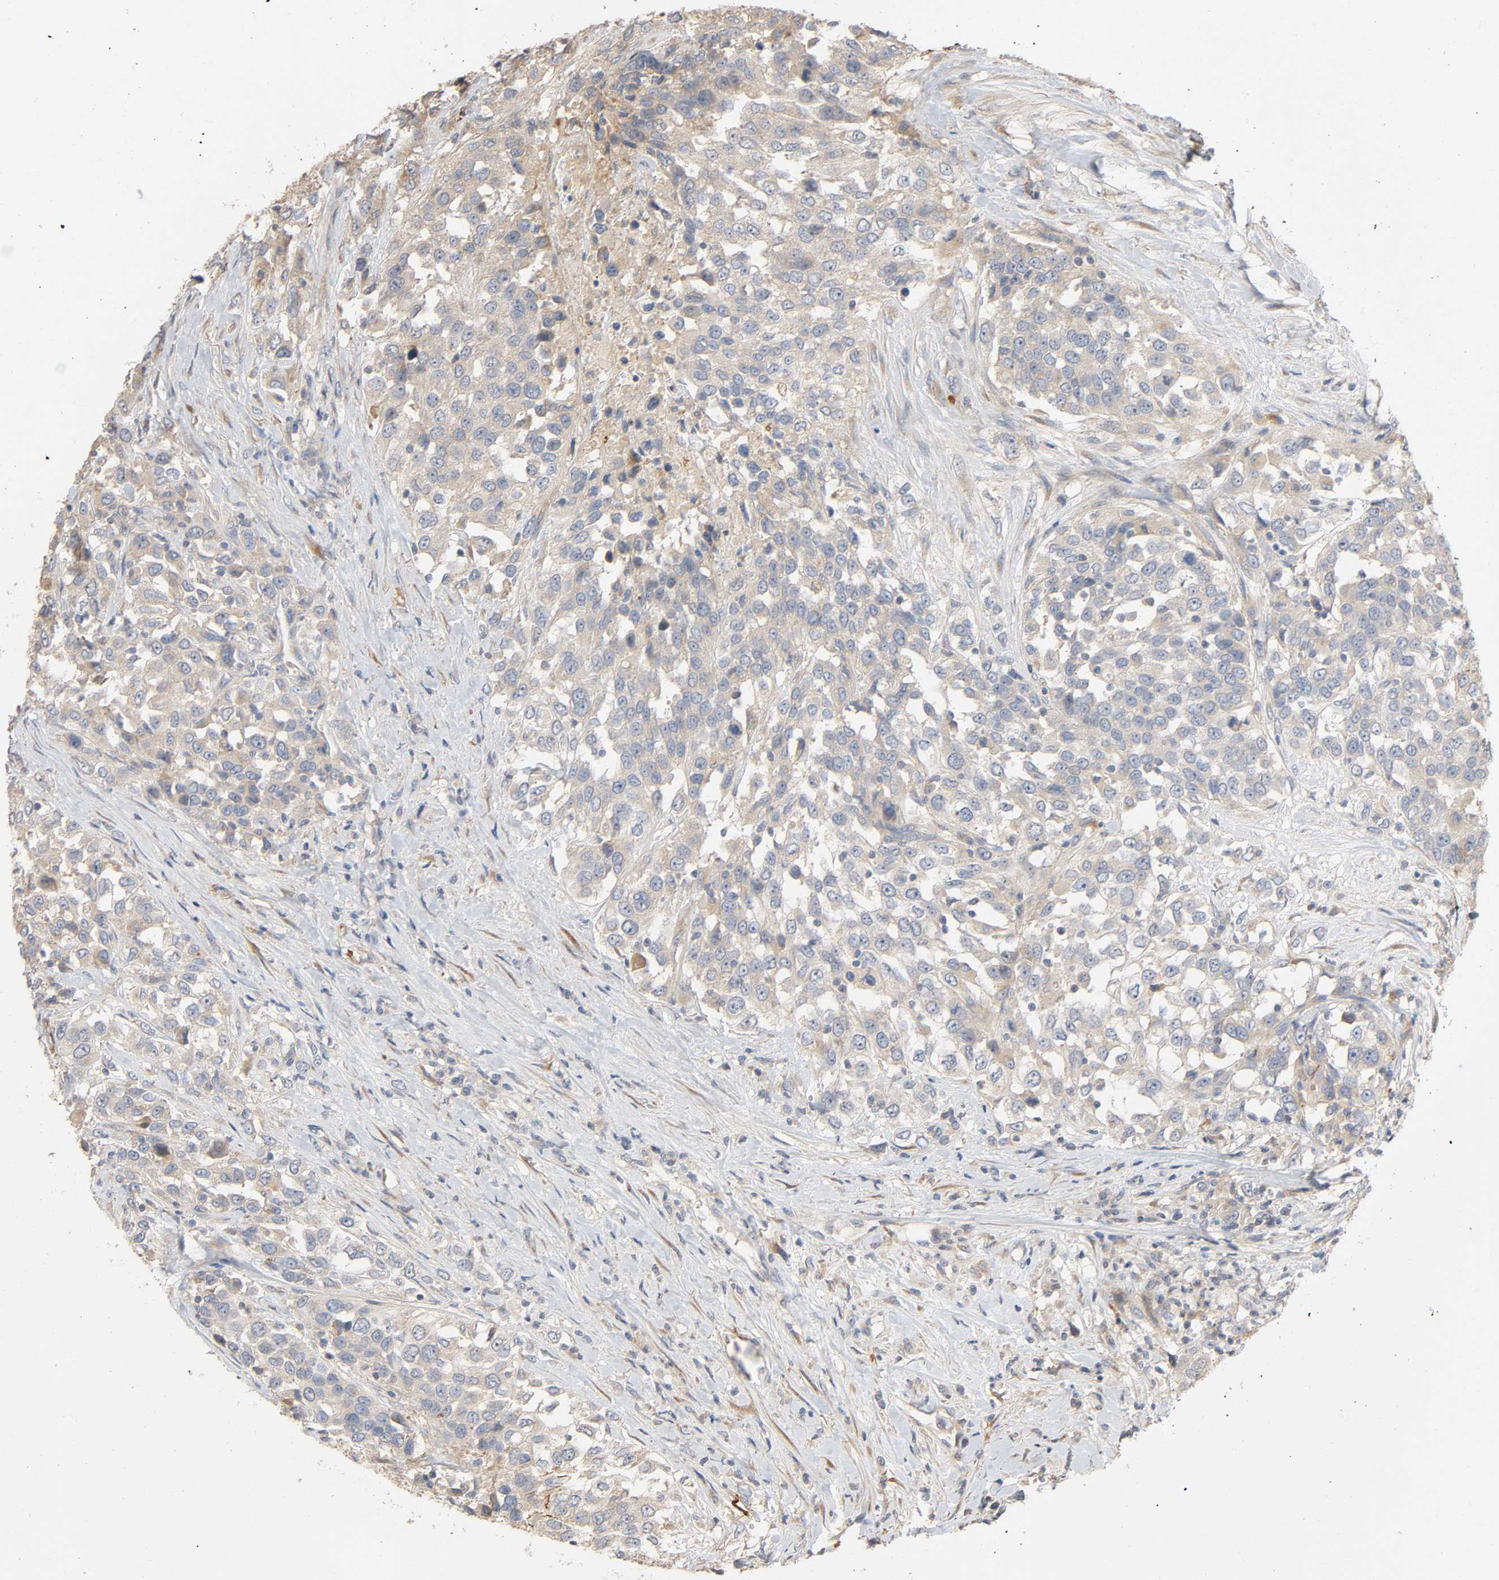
{"staining": {"intensity": "weak", "quantity": "<25%", "location": "cytoplasmic/membranous"}, "tissue": "urothelial cancer", "cell_type": "Tumor cells", "image_type": "cancer", "snomed": [{"axis": "morphology", "description": "Urothelial carcinoma, High grade"}, {"axis": "topography", "description": "Urinary bladder"}], "caption": "This image is of urothelial cancer stained with IHC to label a protein in brown with the nuclei are counter-stained blue. There is no expression in tumor cells.", "gene": "SGSM1", "patient": {"sex": "female", "age": 80}}